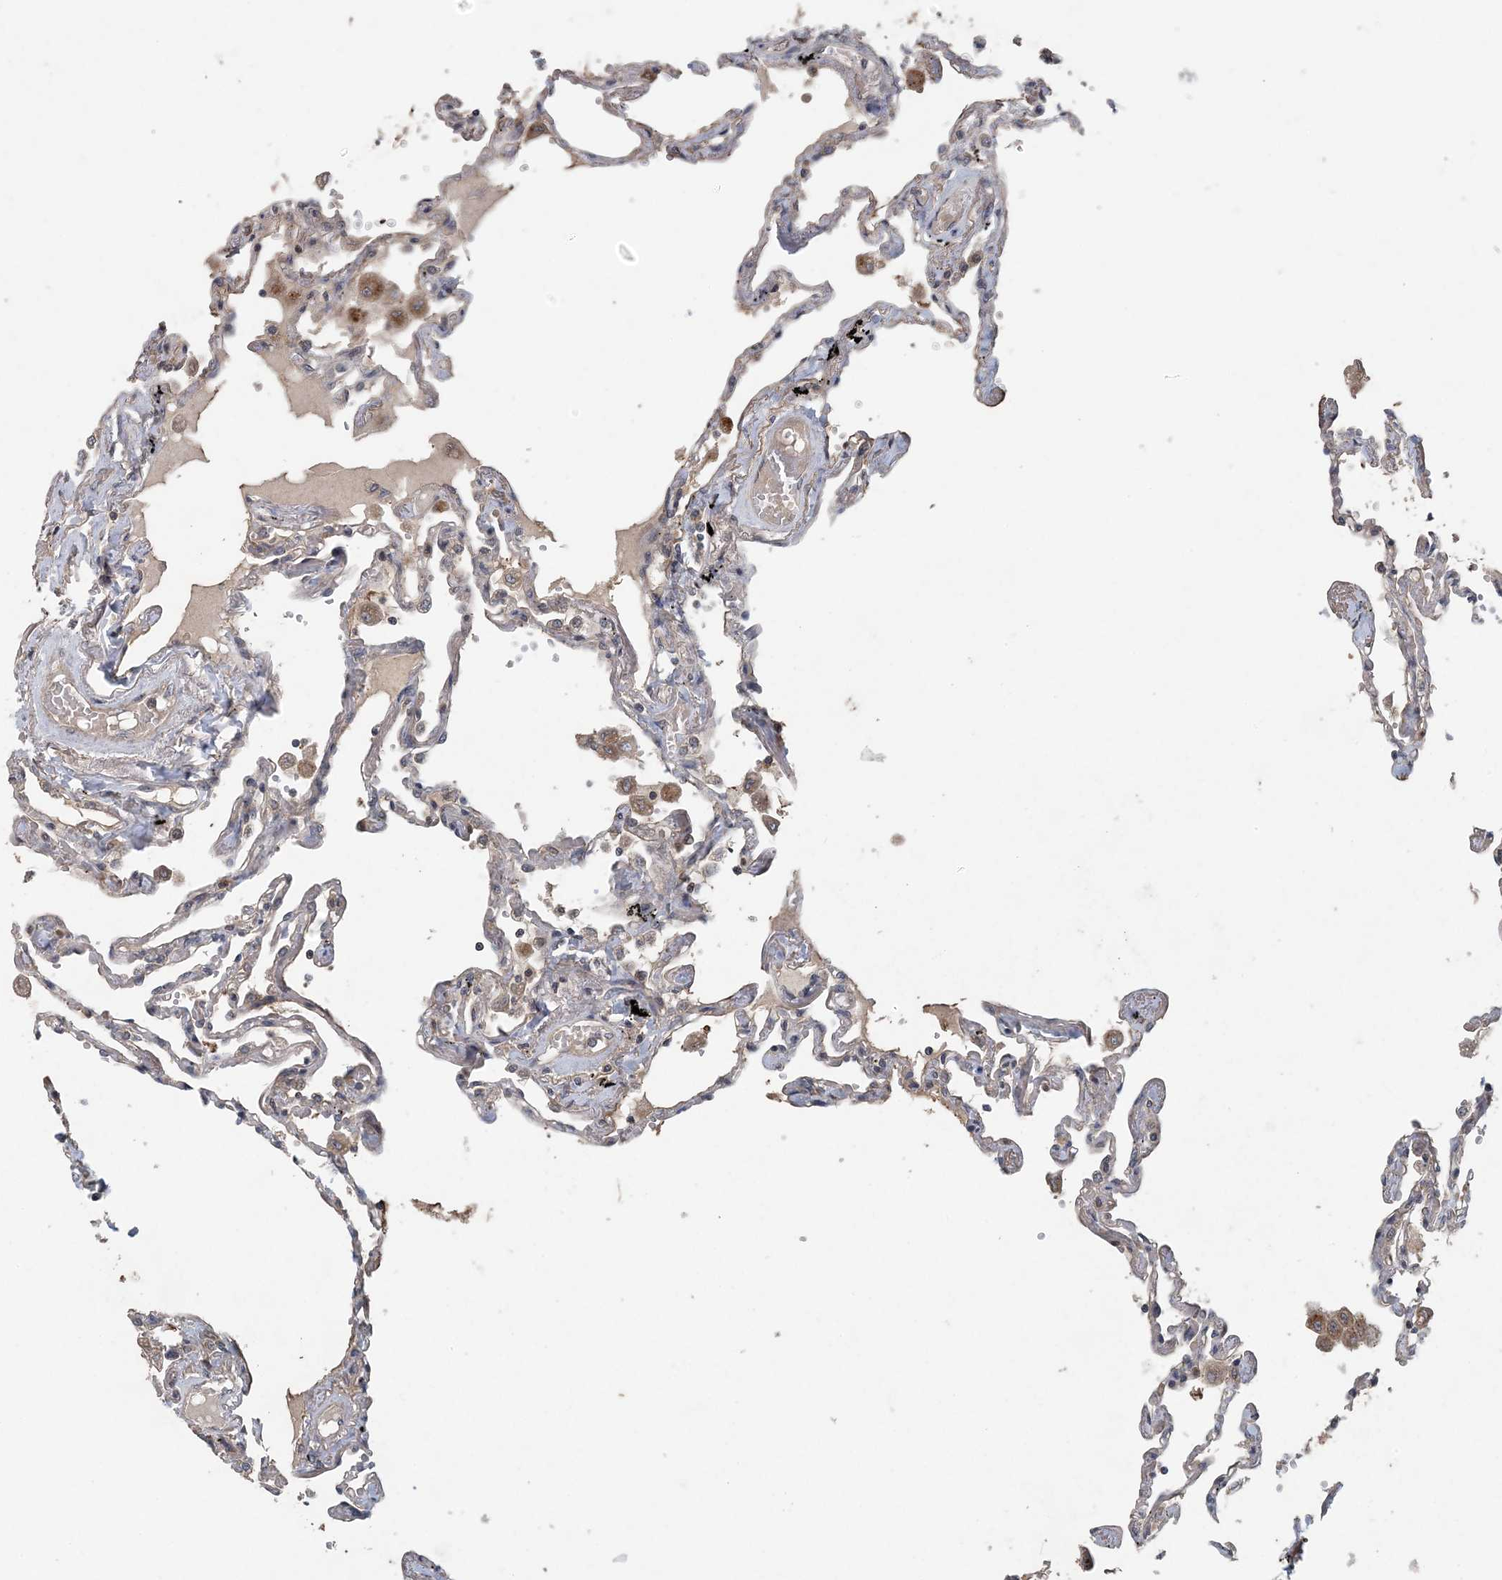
{"staining": {"intensity": "negative", "quantity": "none", "location": "none"}, "tissue": "lung", "cell_type": "Alveolar cells", "image_type": "normal", "snomed": [{"axis": "morphology", "description": "Normal tissue, NOS"}, {"axis": "topography", "description": "Lung"}], "caption": "Photomicrograph shows no significant protein expression in alveolar cells of benign lung. (Stains: DAB (3,3'-diaminobenzidine) immunohistochemistry (IHC) with hematoxylin counter stain, Microscopy: brightfield microscopy at high magnification).", "gene": "MYO9B", "patient": {"sex": "female", "age": 67}}